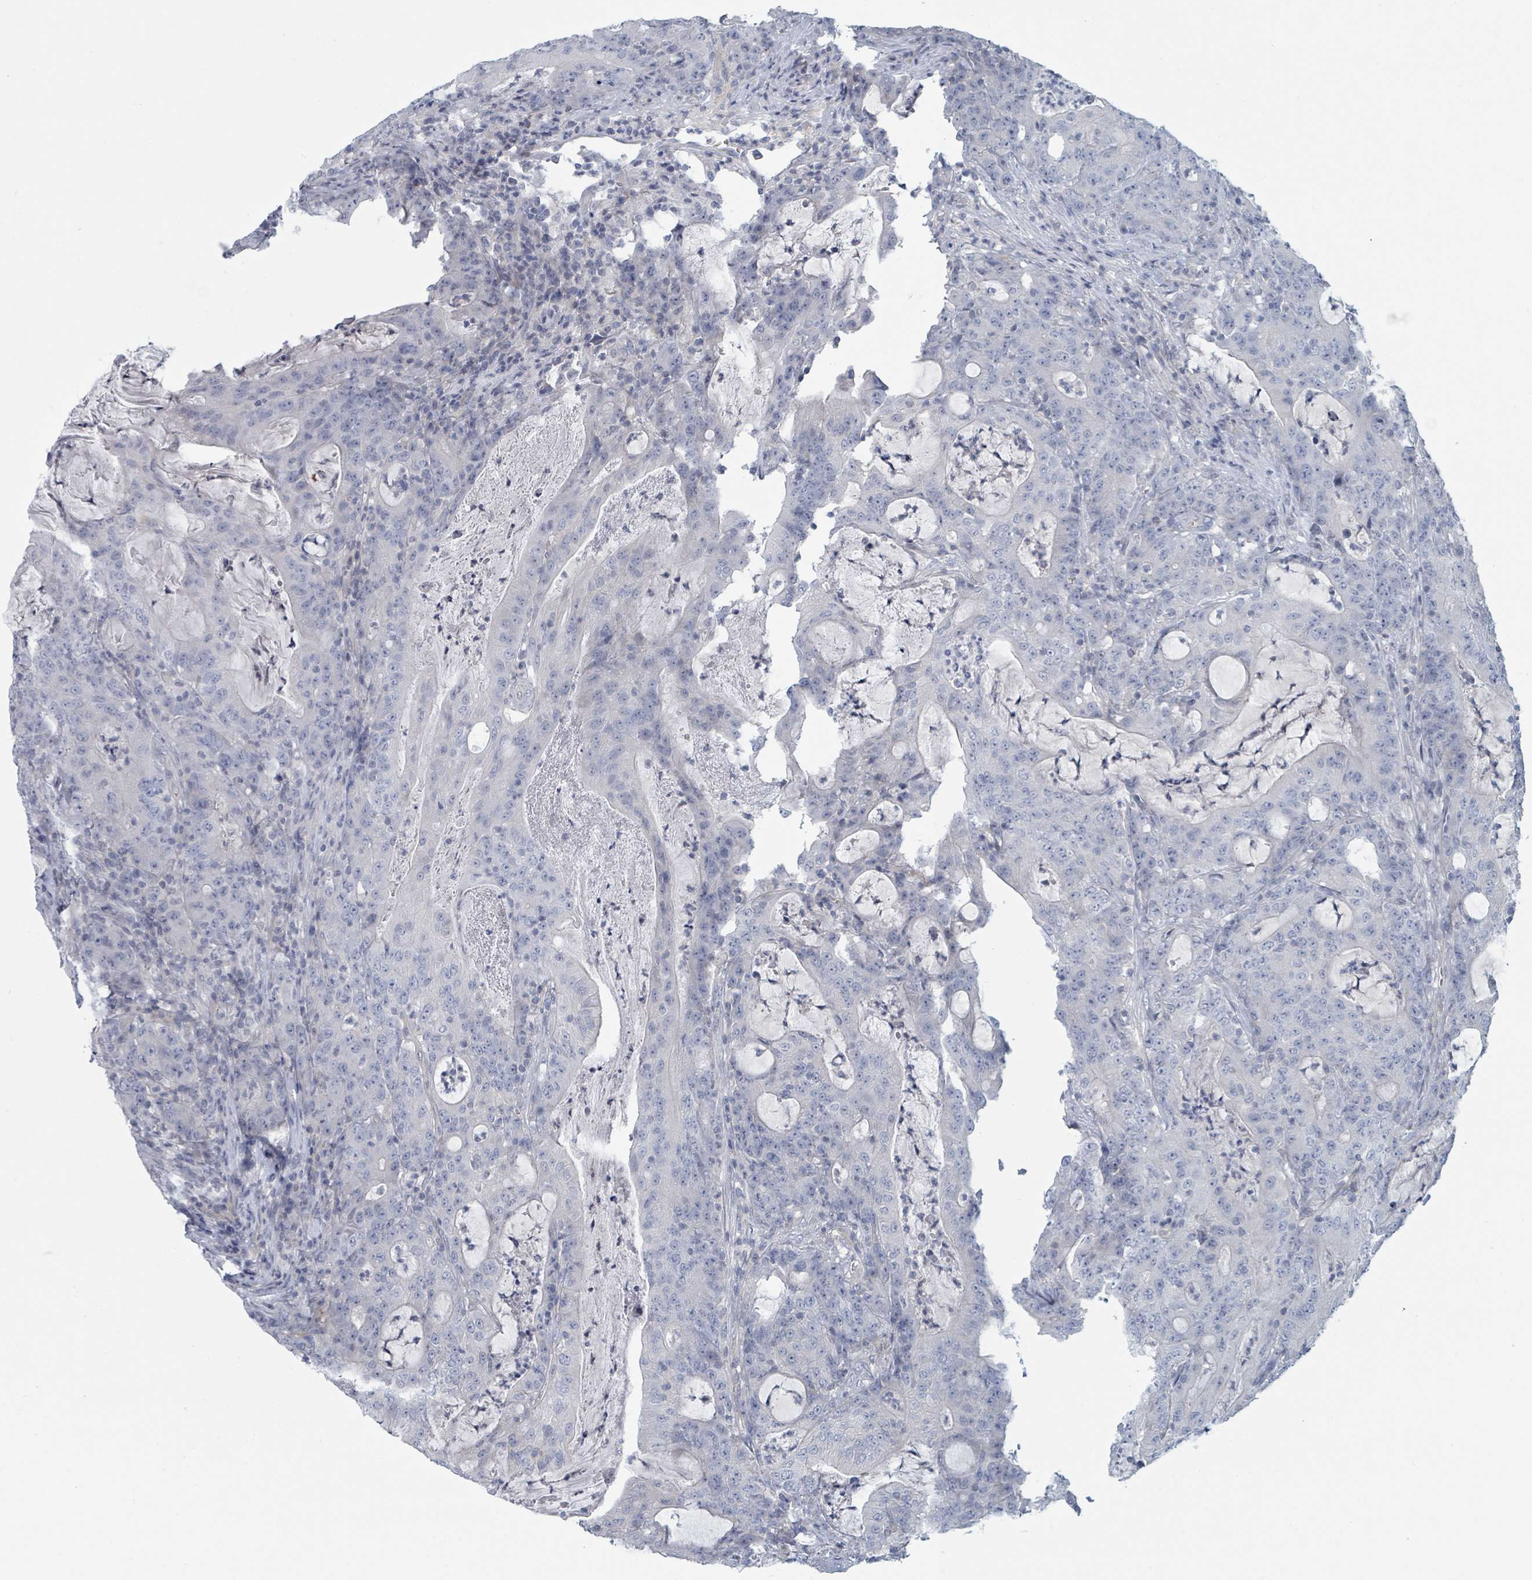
{"staining": {"intensity": "negative", "quantity": "none", "location": "none"}, "tissue": "colorectal cancer", "cell_type": "Tumor cells", "image_type": "cancer", "snomed": [{"axis": "morphology", "description": "Adenocarcinoma, NOS"}, {"axis": "topography", "description": "Colon"}], "caption": "The histopathology image displays no staining of tumor cells in colorectal cancer. (DAB (3,3'-diaminobenzidine) immunohistochemistry visualized using brightfield microscopy, high magnification).", "gene": "SLC25A45", "patient": {"sex": "male", "age": 83}}